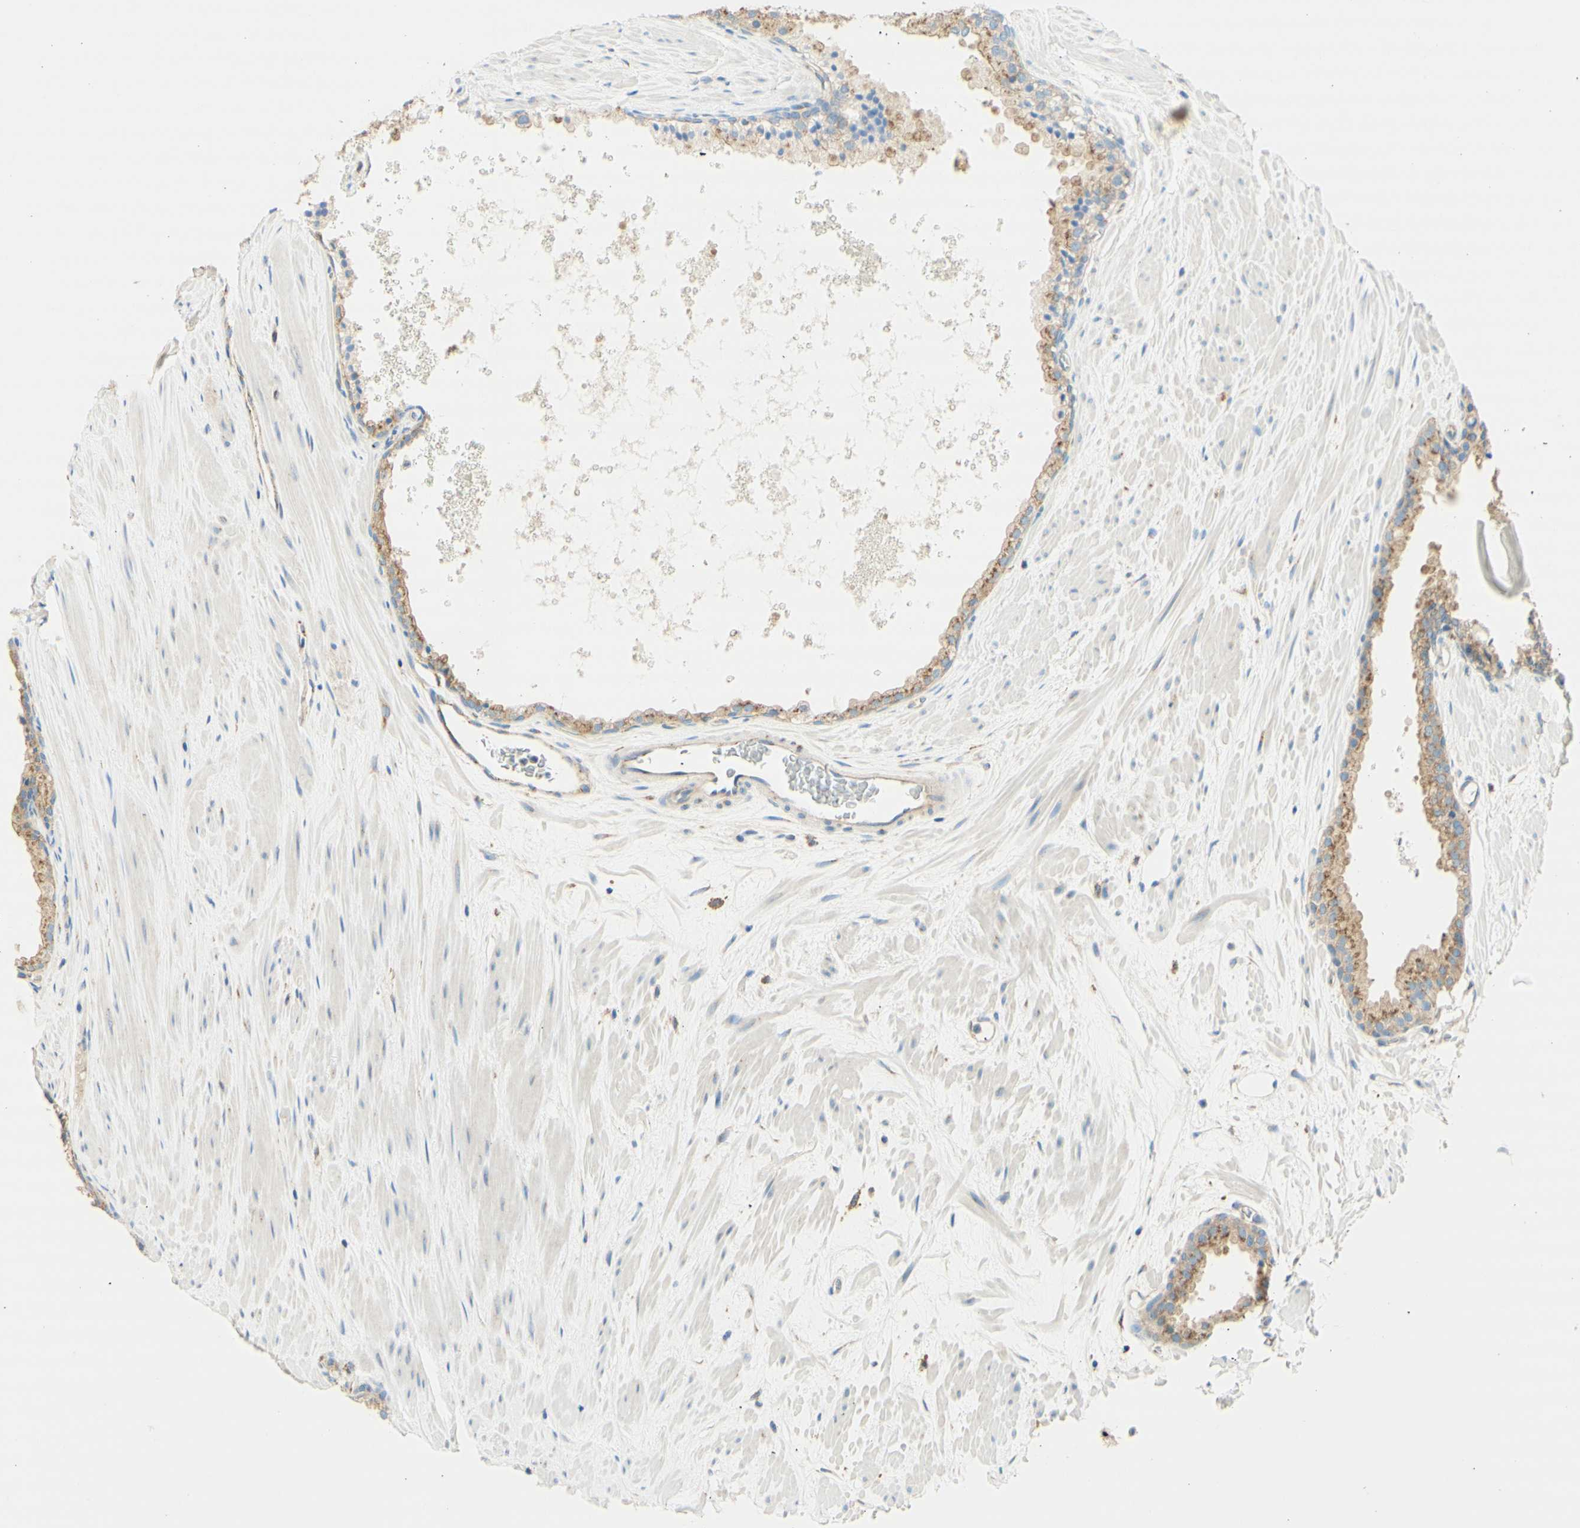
{"staining": {"intensity": "weak", "quantity": "25%-75%", "location": "cytoplasmic/membranous"}, "tissue": "prostate cancer", "cell_type": "Tumor cells", "image_type": "cancer", "snomed": [{"axis": "morphology", "description": "Adenocarcinoma, High grade"}, {"axis": "topography", "description": "Prostate"}], "caption": "Prostate cancer stained for a protein displays weak cytoplasmic/membranous positivity in tumor cells.", "gene": "CLTC", "patient": {"sex": "male", "age": 65}}